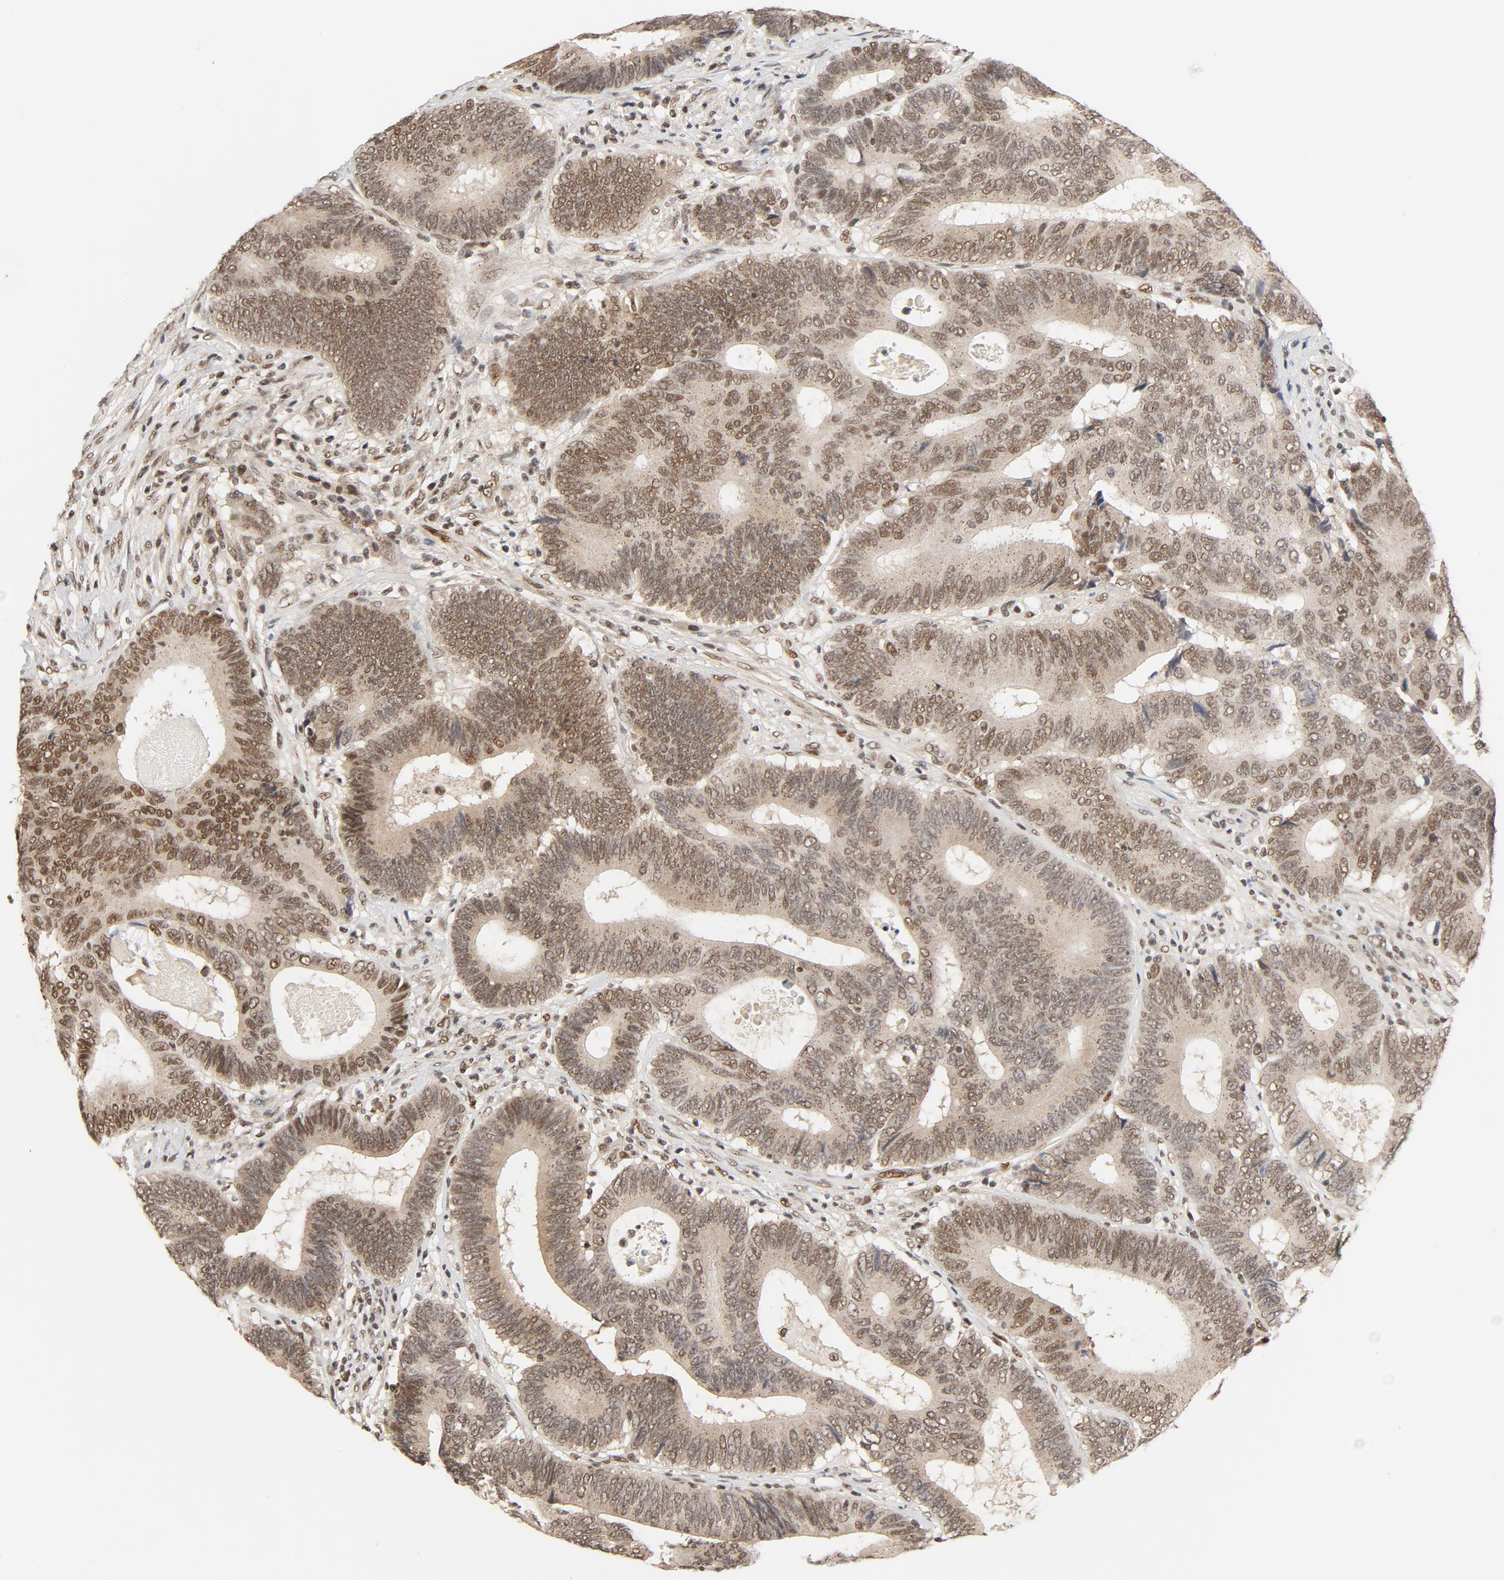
{"staining": {"intensity": "moderate", "quantity": ">75%", "location": "nuclear"}, "tissue": "colorectal cancer", "cell_type": "Tumor cells", "image_type": "cancer", "snomed": [{"axis": "morphology", "description": "Adenocarcinoma, NOS"}, {"axis": "topography", "description": "Colon"}], "caption": "Immunohistochemical staining of human colorectal cancer (adenocarcinoma) reveals medium levels of moderate nuclear protein positivity in approximately >75% of tumor cells.", "gene": "SMARCD1", "patient": {"sex": "female", "age": 78}}